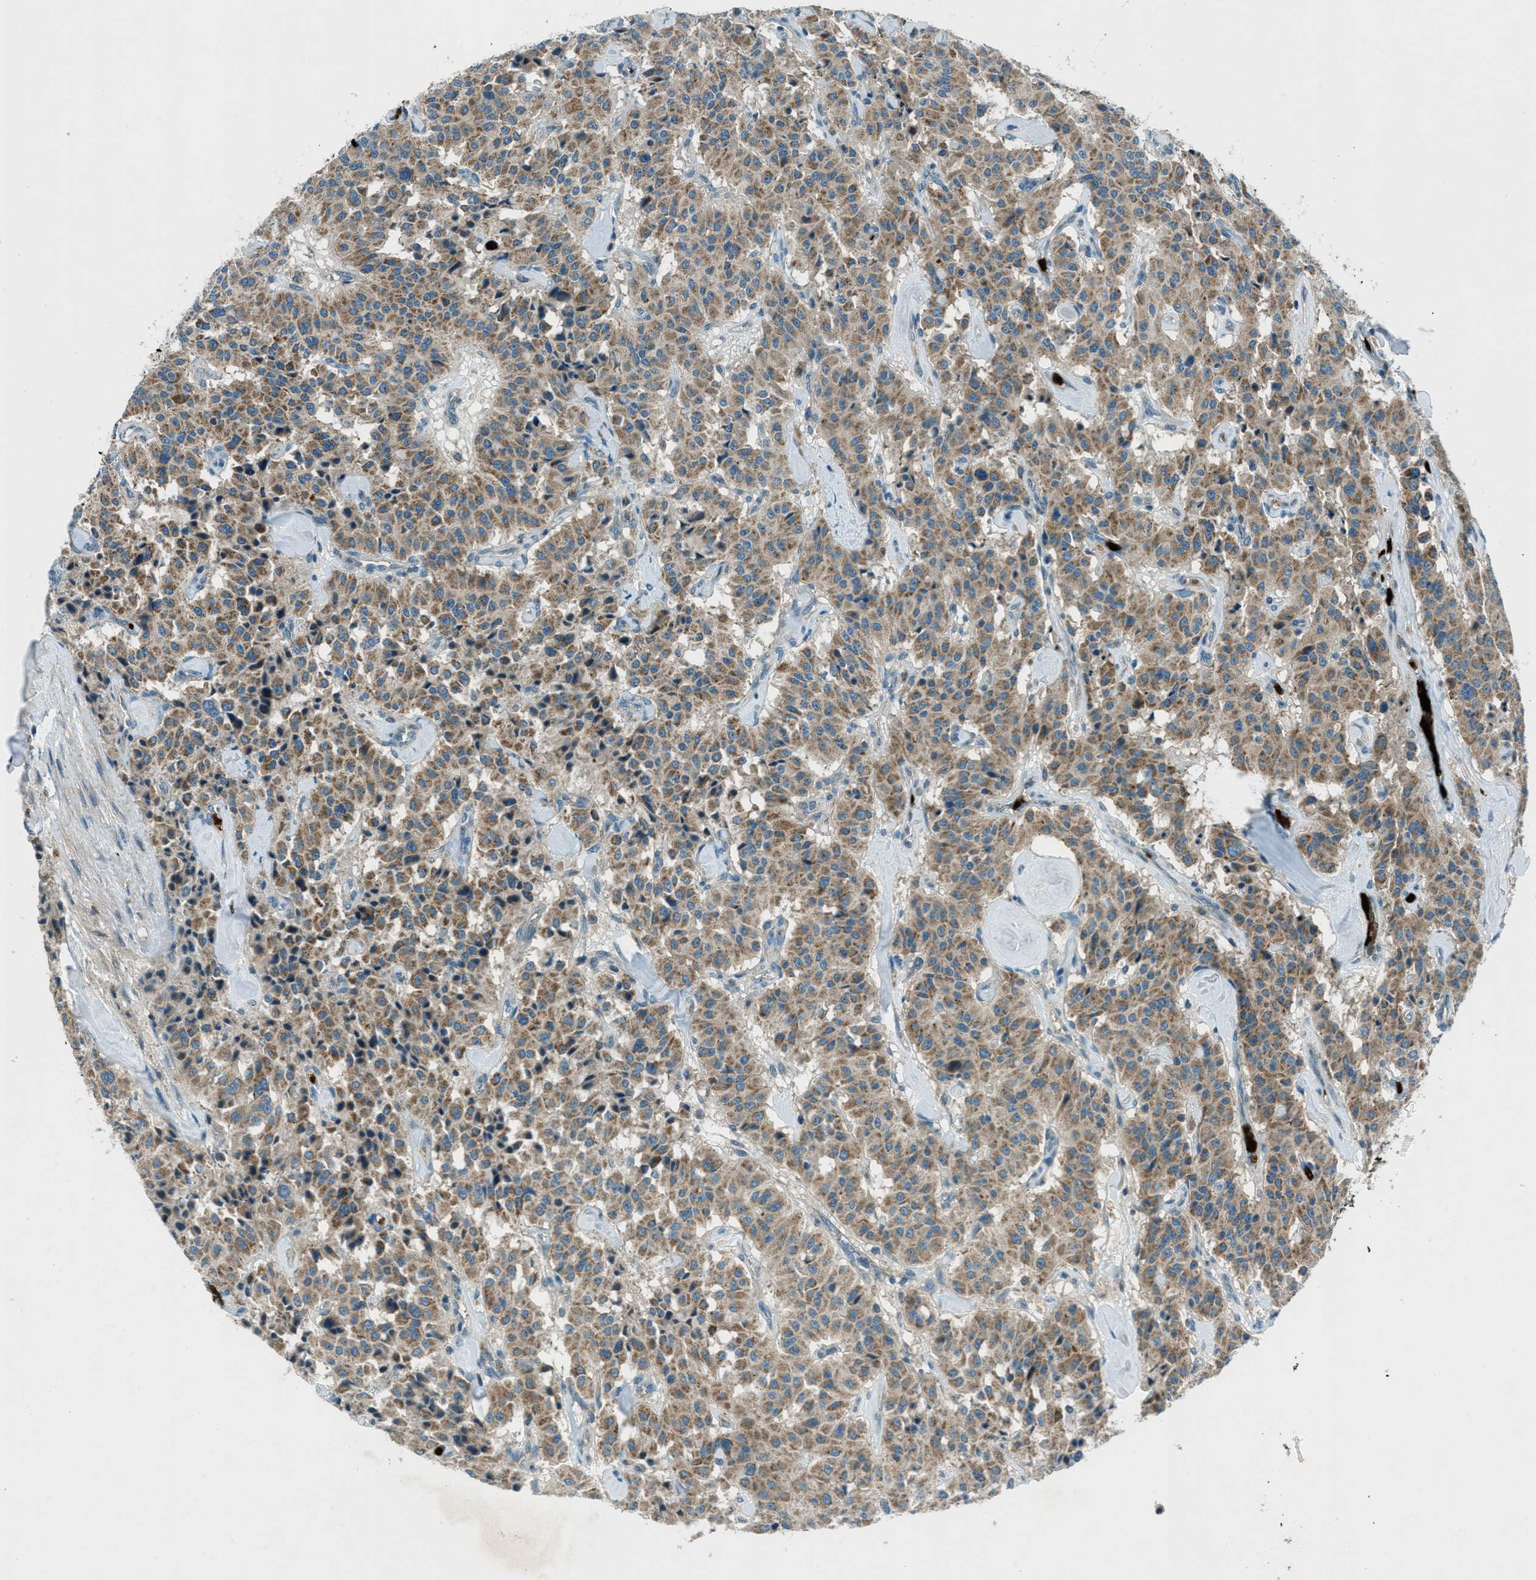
{"staining": {"intensity": "moderate", "quantity": ">75%", "location": "cytoplasmic/membranous"}, "tissue": "carcinoid", "cell_type": "Tumor cells", "image_type": "cancer", "snomed": [{"axis": "morphology", "description": "Carcinoid, malignant, NOS"}, {"axis": "topography", "description": "Lung"}], "caption": "DAB immunohistochemical staining of human malignant carcinoid displays moderate cytoplasmic/membranous protein staining in about >75% of tumor cells. (brown staining indicates protein expression, while blue staining denotes nuclei).", "gene": "FAR1", "patient": {"sex": "male", "age": 30}}